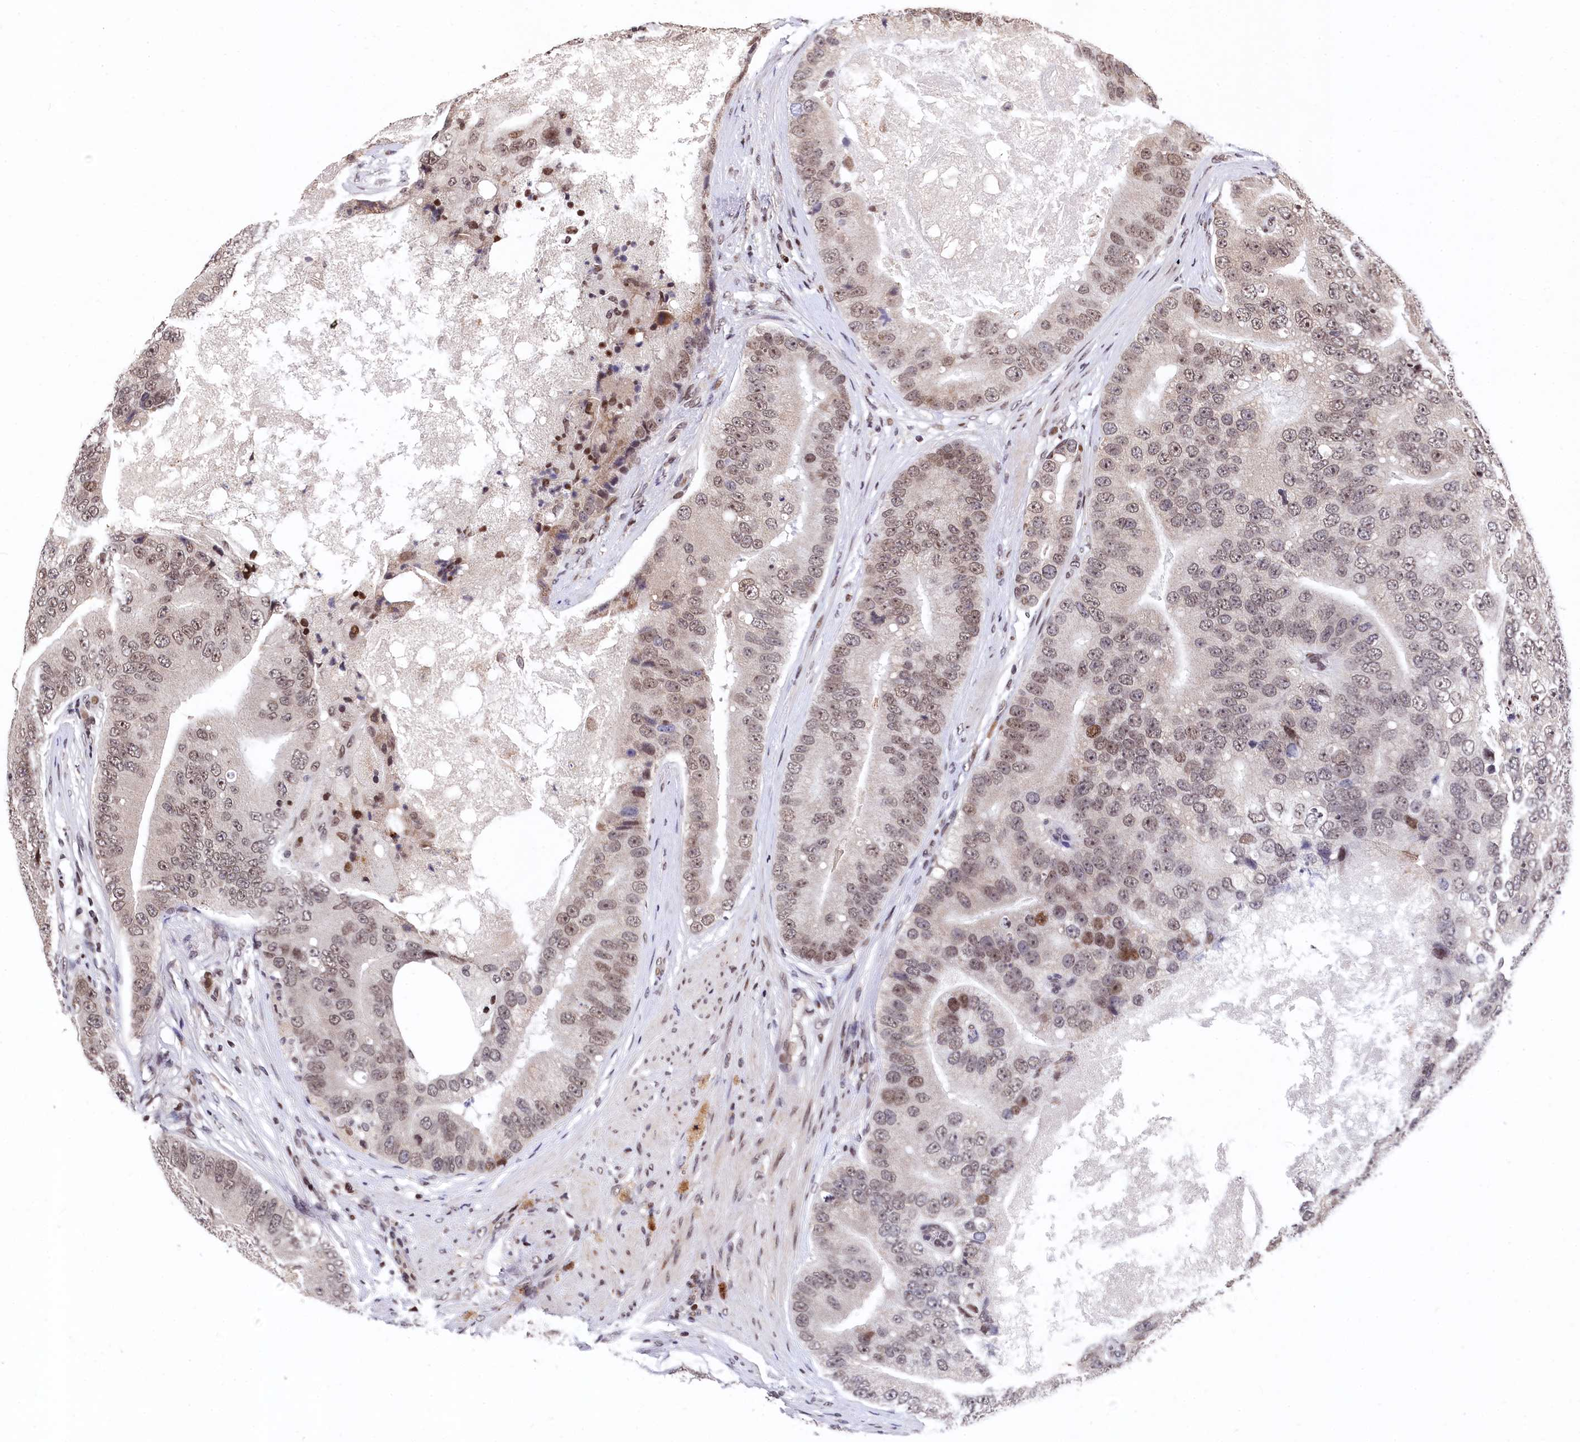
{"staining": {"intensity": "weak", "quantity": ">75%", "location": "nuclear"}, "tissue": "prostate cancer", "cell_type": "Tumor cells", "image_type": "cancer", "snomed": [{"axis": "morphology", "description": "Adenocarcinoma, High grade"}, {"axis": "topography", "description": "Prostate"}], "caption": "This is a micrograph of immunohistochemistry (IHC) staining of prostate cancer, which shows weak staining in the nuclear of tumor cells.", "gene": "FAM217B", "patient": {"sex": "male", "age": 70}}